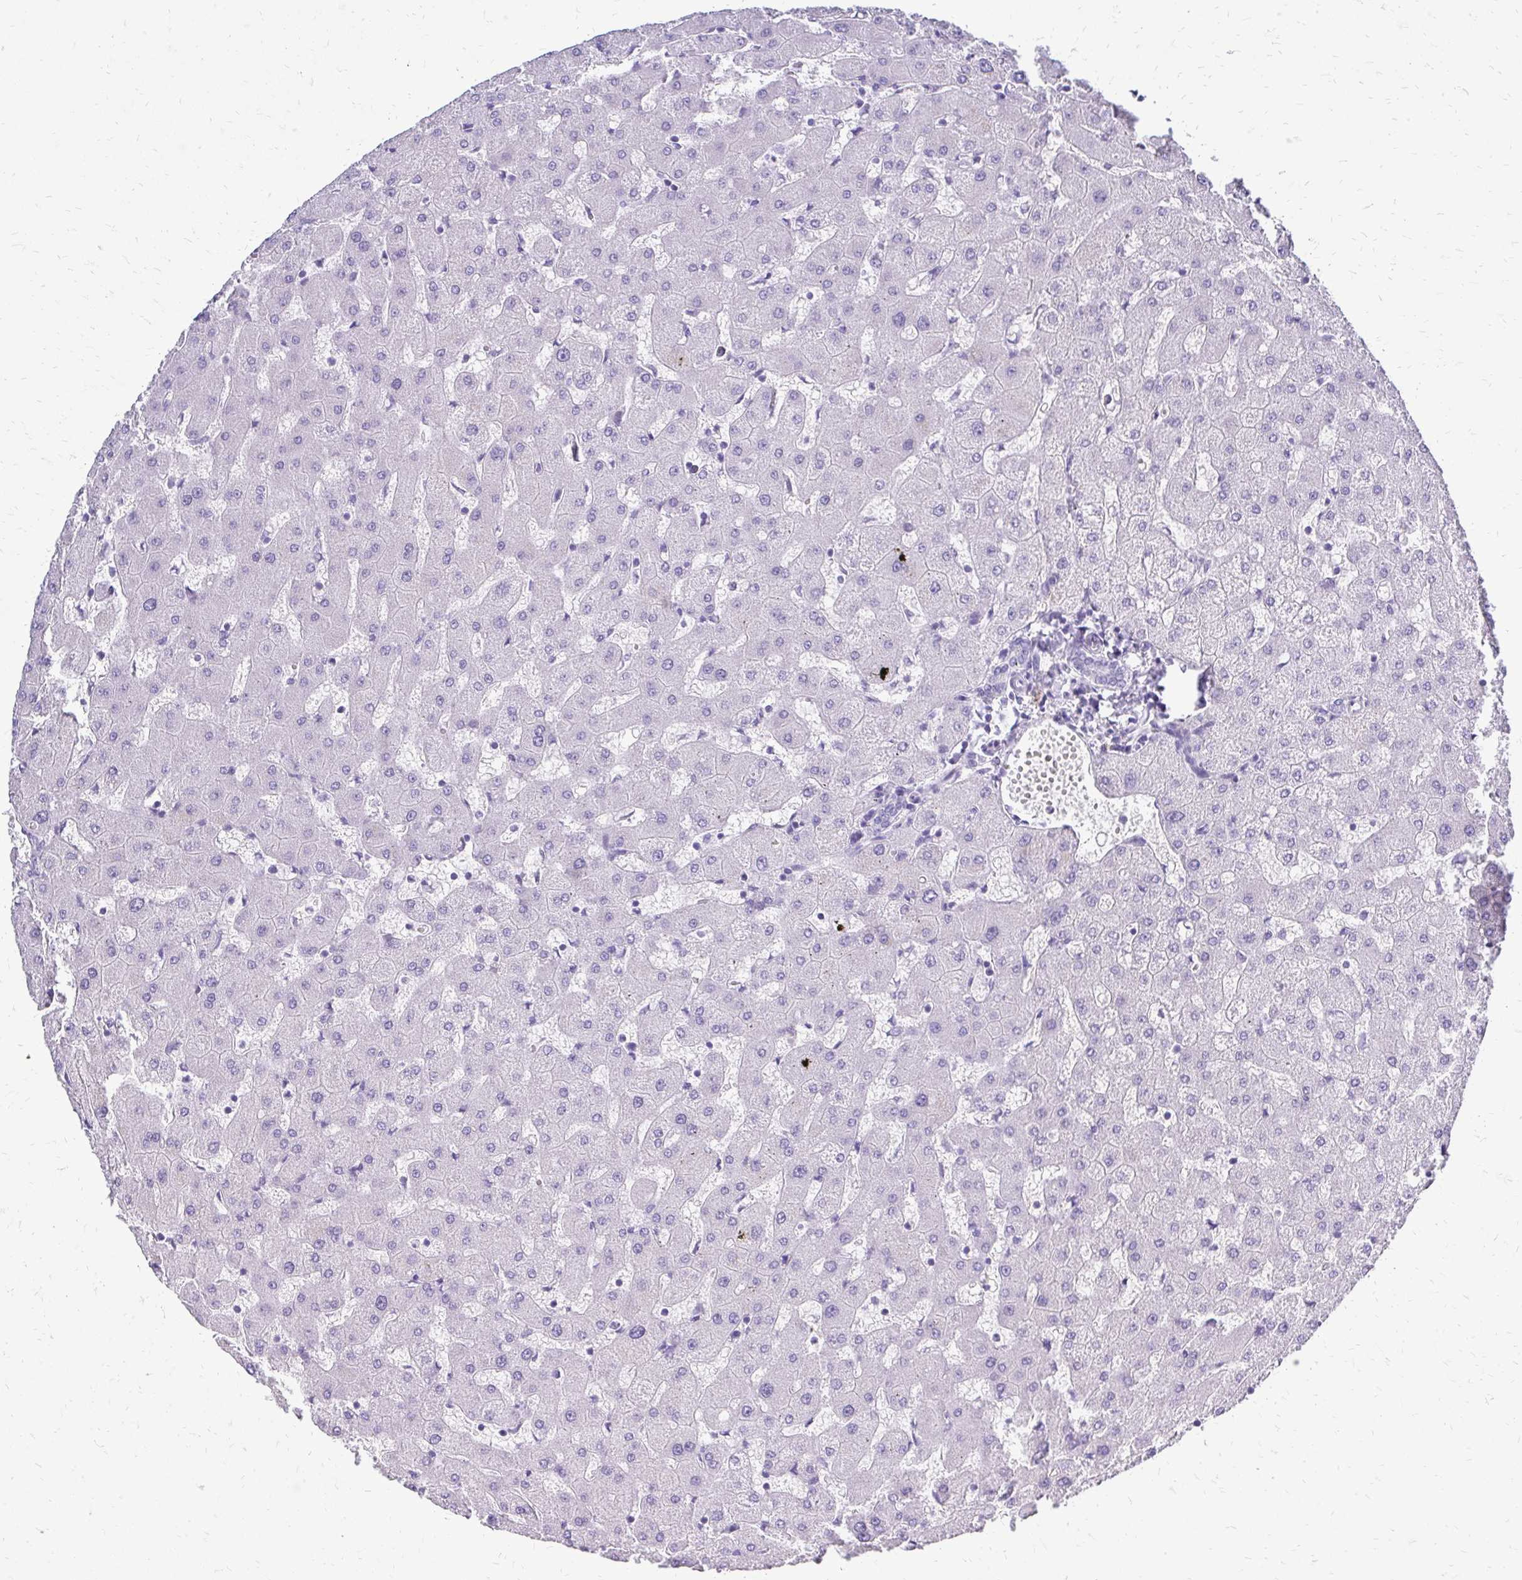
{"staining": {"intensity": "negative", "quantity": "none", "location": "none"}, "tissue": "liver", "cell_type": "Cholangiocytes", "image_type": "normal", "snomed": [{"axis": "morphology", "description": "Normal tissue, NOS"}, {"axis": "topography", "description": "Liver"}], "caption": "This is a histopathology image of immunohistochemistry (IHC) staining of normal liver, which shows no expression in cholangiocytes. (DAB (3,3'-diaminobenzidine) IHC visualized using brightfield microscopy, high magnification).", "gene": "SLC32A1", "patient": {"sex": "female", "age": 63}}